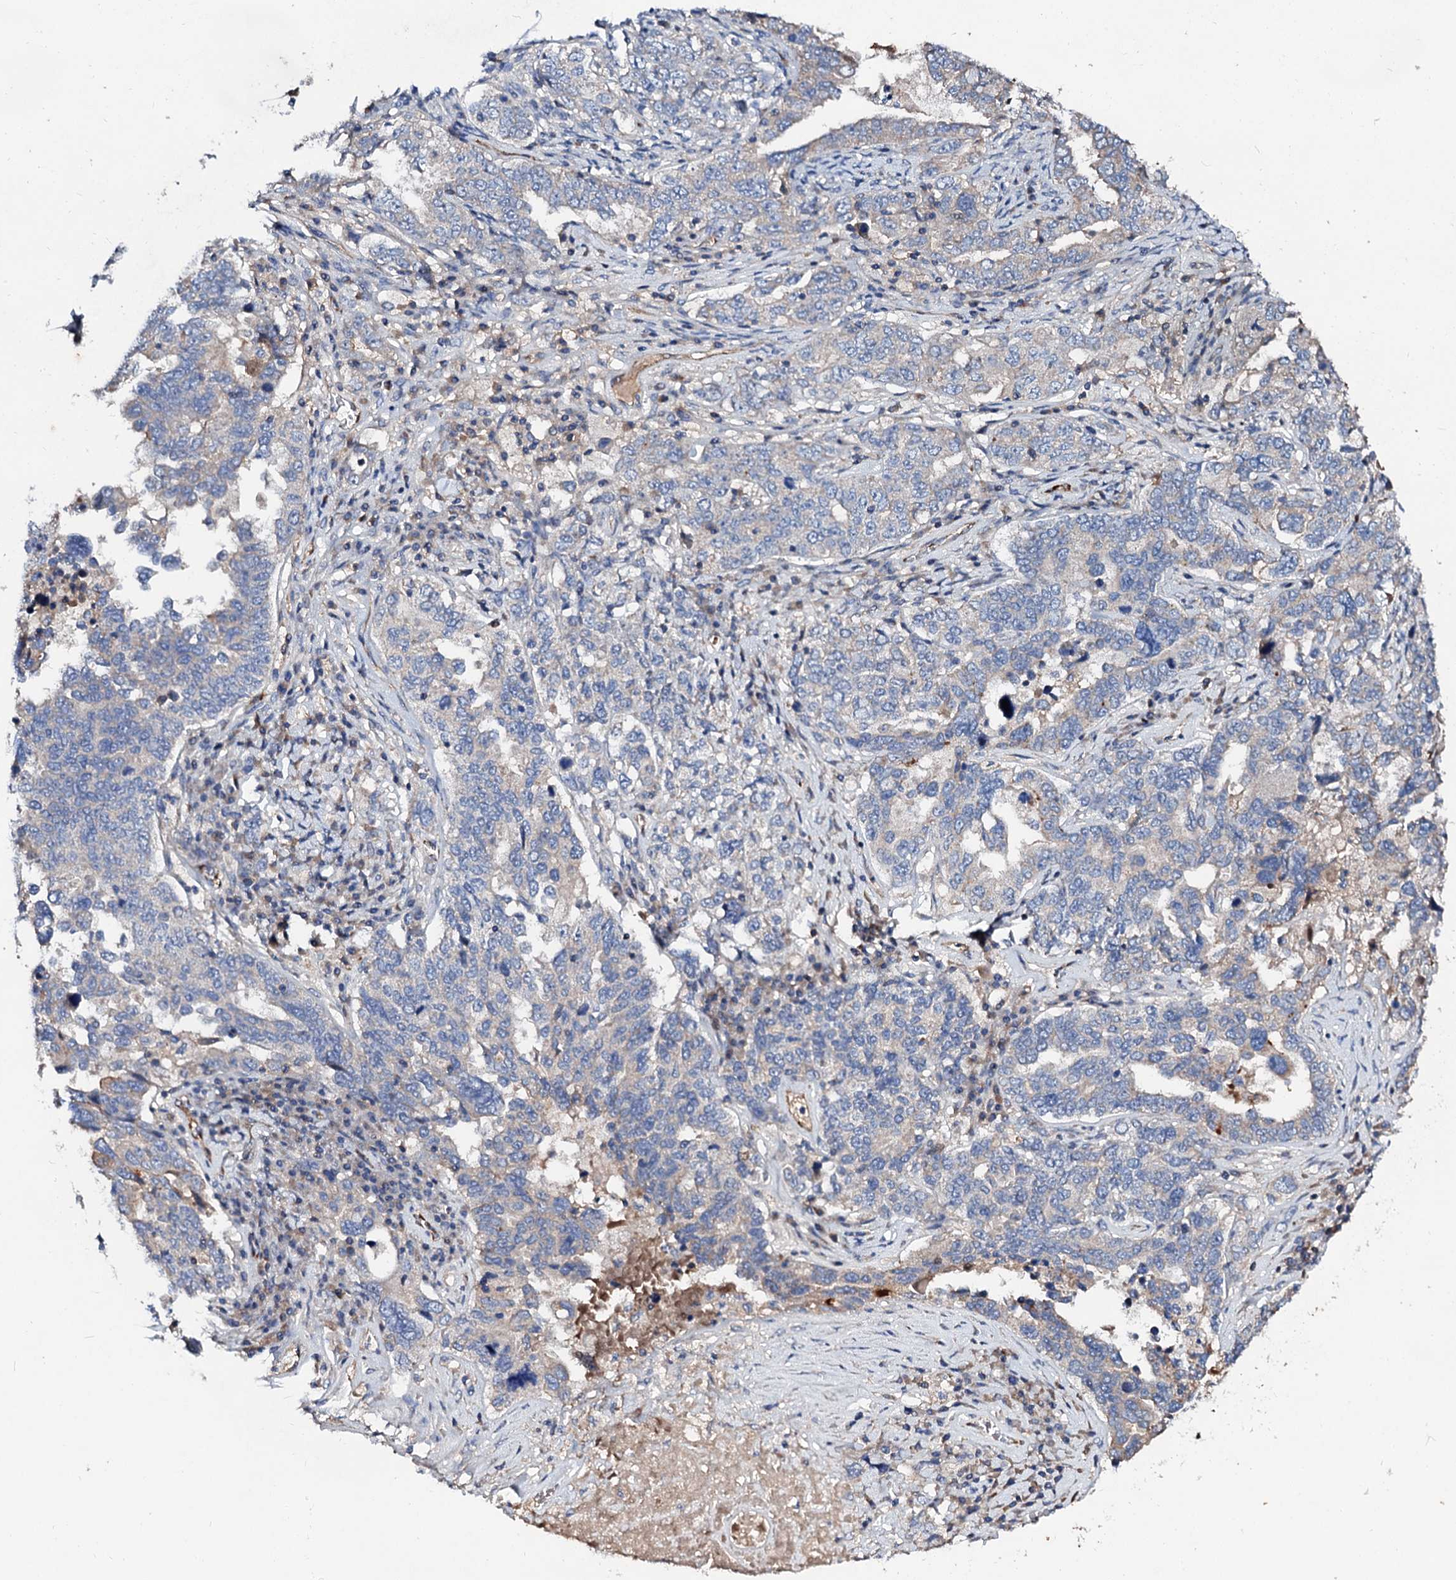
{"staining": {"intensity": "negative", "quantity": "none", "location": "none"}, "tissue": "ovarian cancer", "cell_type": "Tumor cells", "image_type": "cancer", "snomed": [{"axis": "morphology", "description": "Carcinoma, endometroid"}, {"axis": "topography", "description": "Ovary"}], "caption": "The photomicrograph demonstrates no staining of tumor cells in endometroid carcinoma (ovarian).", "gene": "FIBIN", "patient": {"sex": "female", "age": 62}}